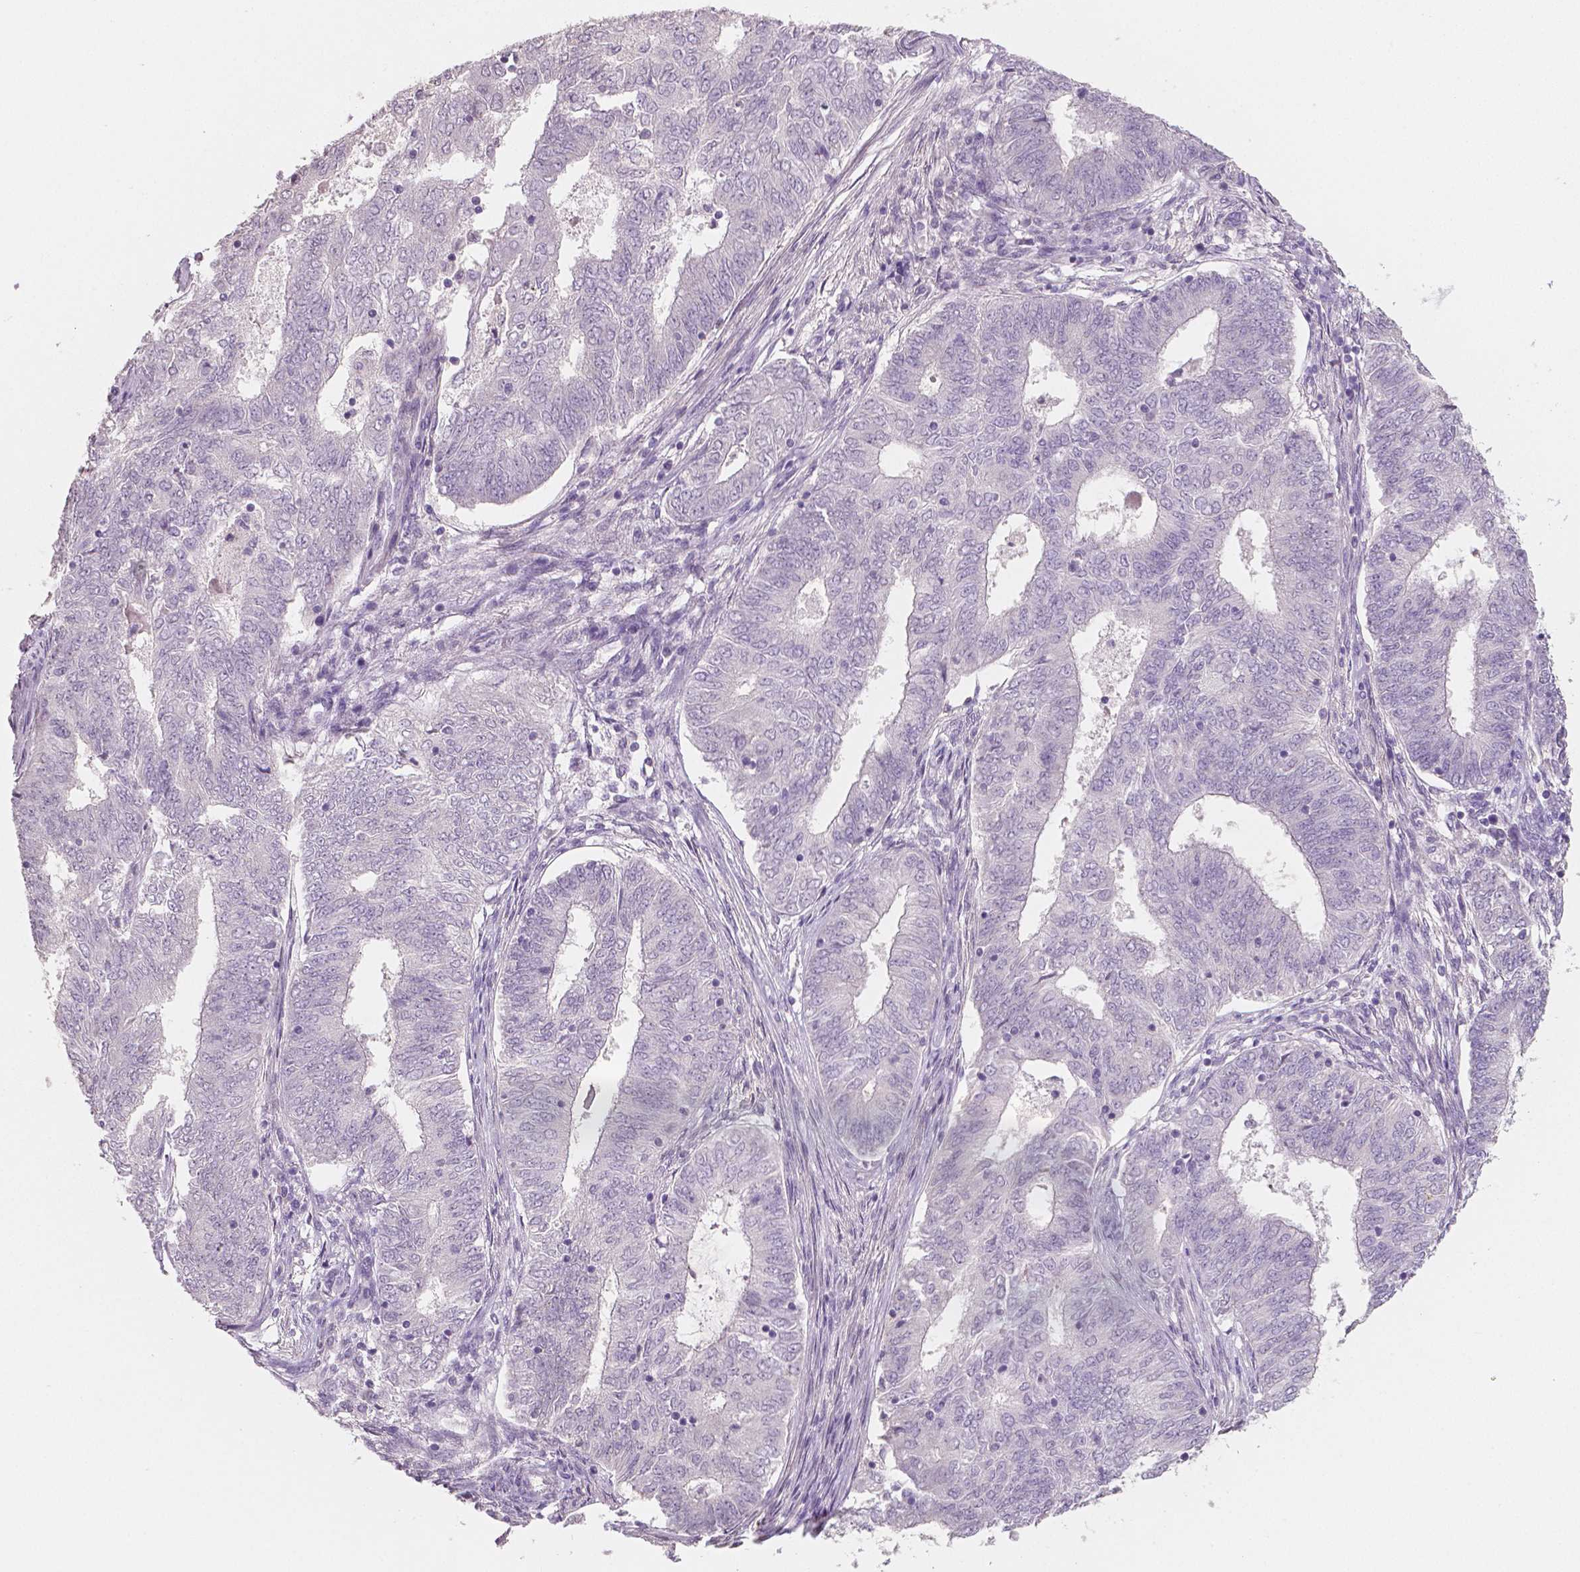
{"staining": {"intensity": "negative", "quantity": "none", "location": "none"}, "tissue": "endometrial cancer", "cell_type": "Tumor cells", "image_type": "cancer", "snomed": [{"axis": "morphology", "description": "Adenocarcinoma, NOS"}, {"axis": "topography", "description": "Endometrium"}], "caption": "IHC of human endometrial adenocarcinoma exhibits no positivity in tumor cells.", "gene": "APOA4", "patient": {"sex": "female", "age": 62}}